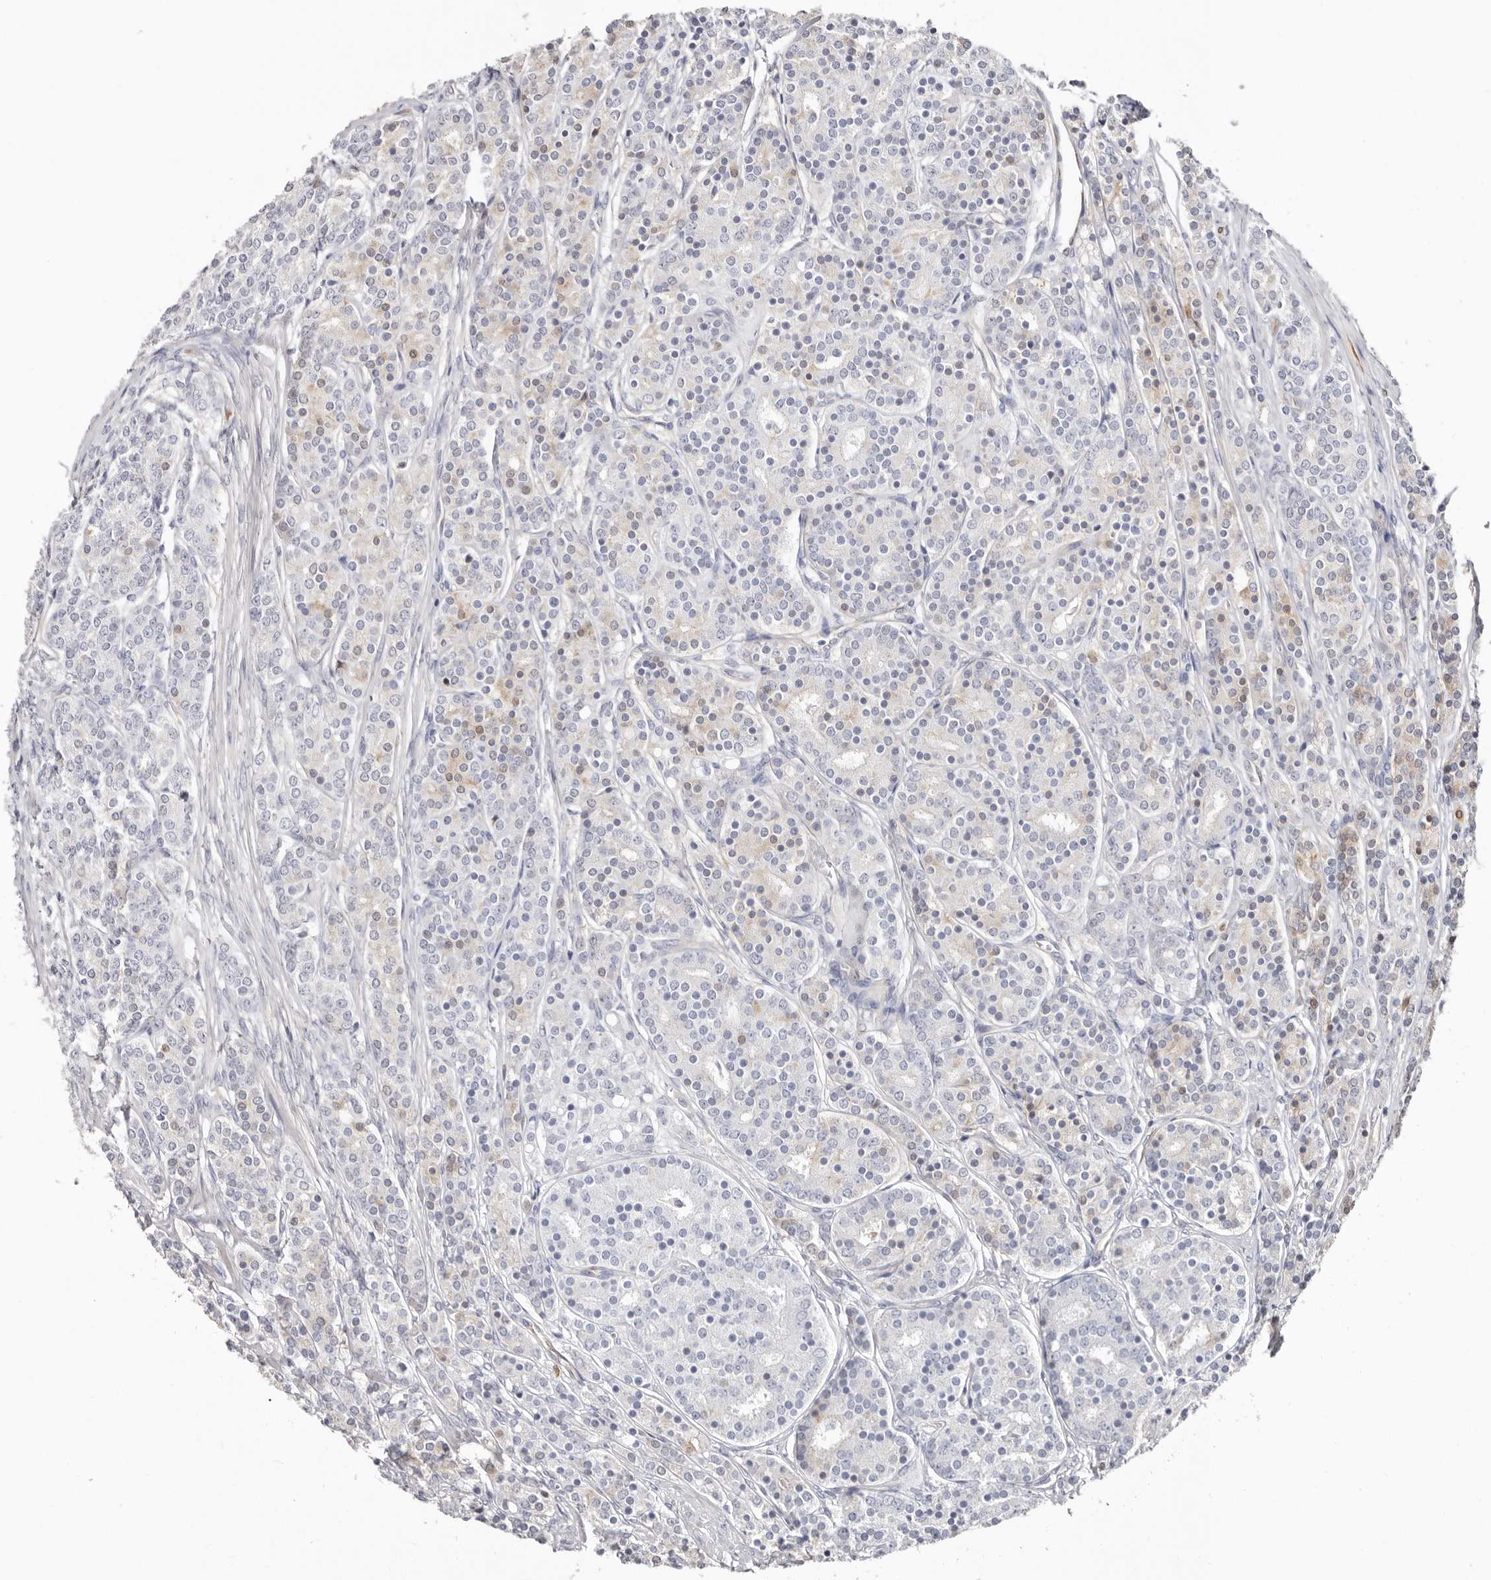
{"staining": {"intensity": "weak", "quantity": "25%-75%", "location": "cytoplasmic/membranous"}, "tissue": "prostate cancer", "cell_type": "Tumor cells", "image_type": "cancer", "snomed": [{"axis": "morphology", "description": "Adenocarcinoma, High grade"}, {"axis": "topography", "description": "Prostate"}], "caption": "The immunohistochemical stain labels weak cytoplasmic/membranous staining in tumor cells of prostate cancer (high-grade adenocarcinoma) tissue.", "gene": "PKDCC", "patient": {"sex": "male", "age": 62}}